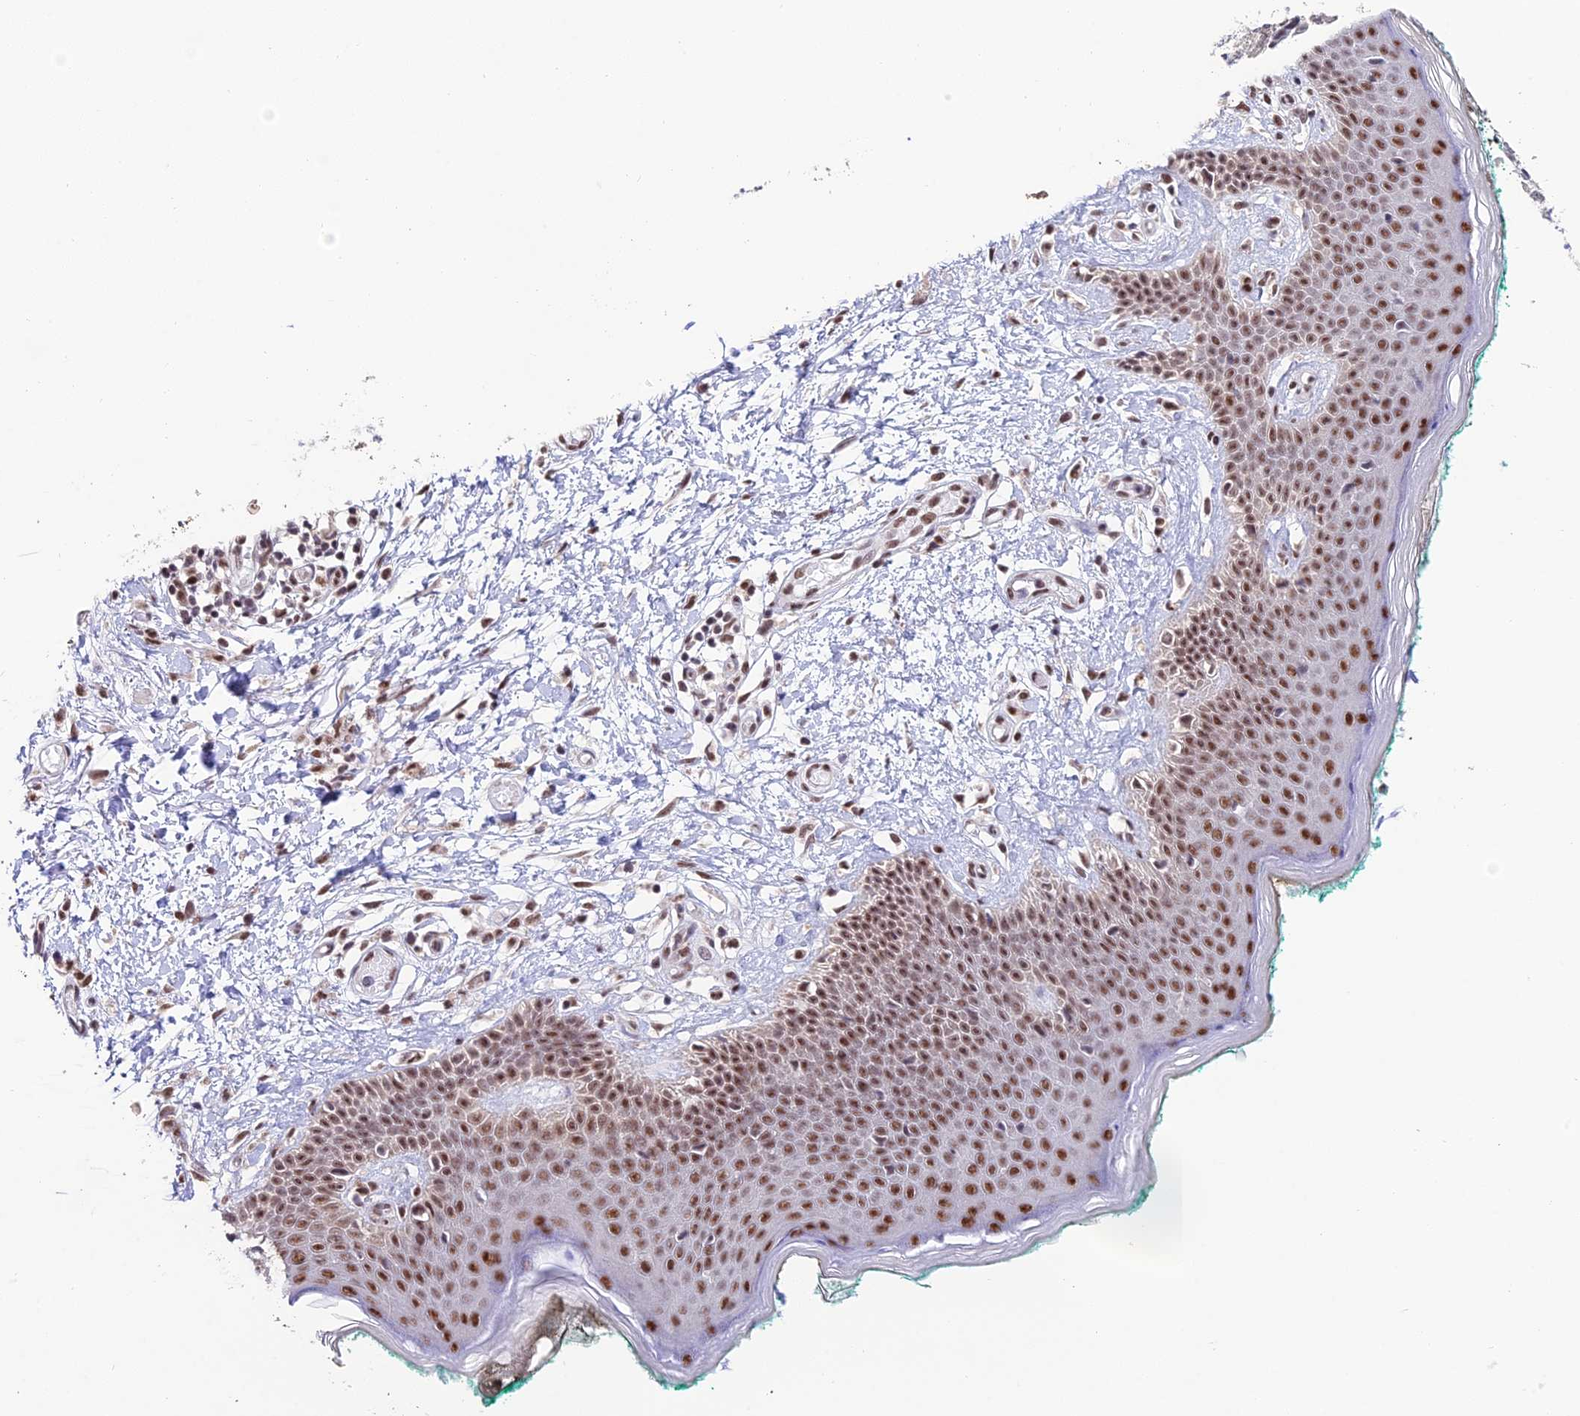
{"staining": {"intensity": "moderate", "quantity": ">75%", "location": "nuclear"}, "tissue": "skin", "cell_type": "Fibroblasts", "image_type": "normal", "snomed": [{"axis": "morphology", "description": "Normal tissue, NOS"}, {"axis": "morphology", "description": "Malignant melanoma, NOS"}, {"axis": "topography", "description": "Skin"}], "caption": "Immunohistochemistry (IHC) staining of benign skin, which exhibits medium levels of moderate nuclear staining in approximately >75% of fibroblasts indicating moderate nuclear protein expression. The staining was performed using DAB (brown) for protein detection and nuclei were counterstained in hematoxylin (blue).", "gene": "THOC7", "patient": {"sex": "male", "age": 62}}